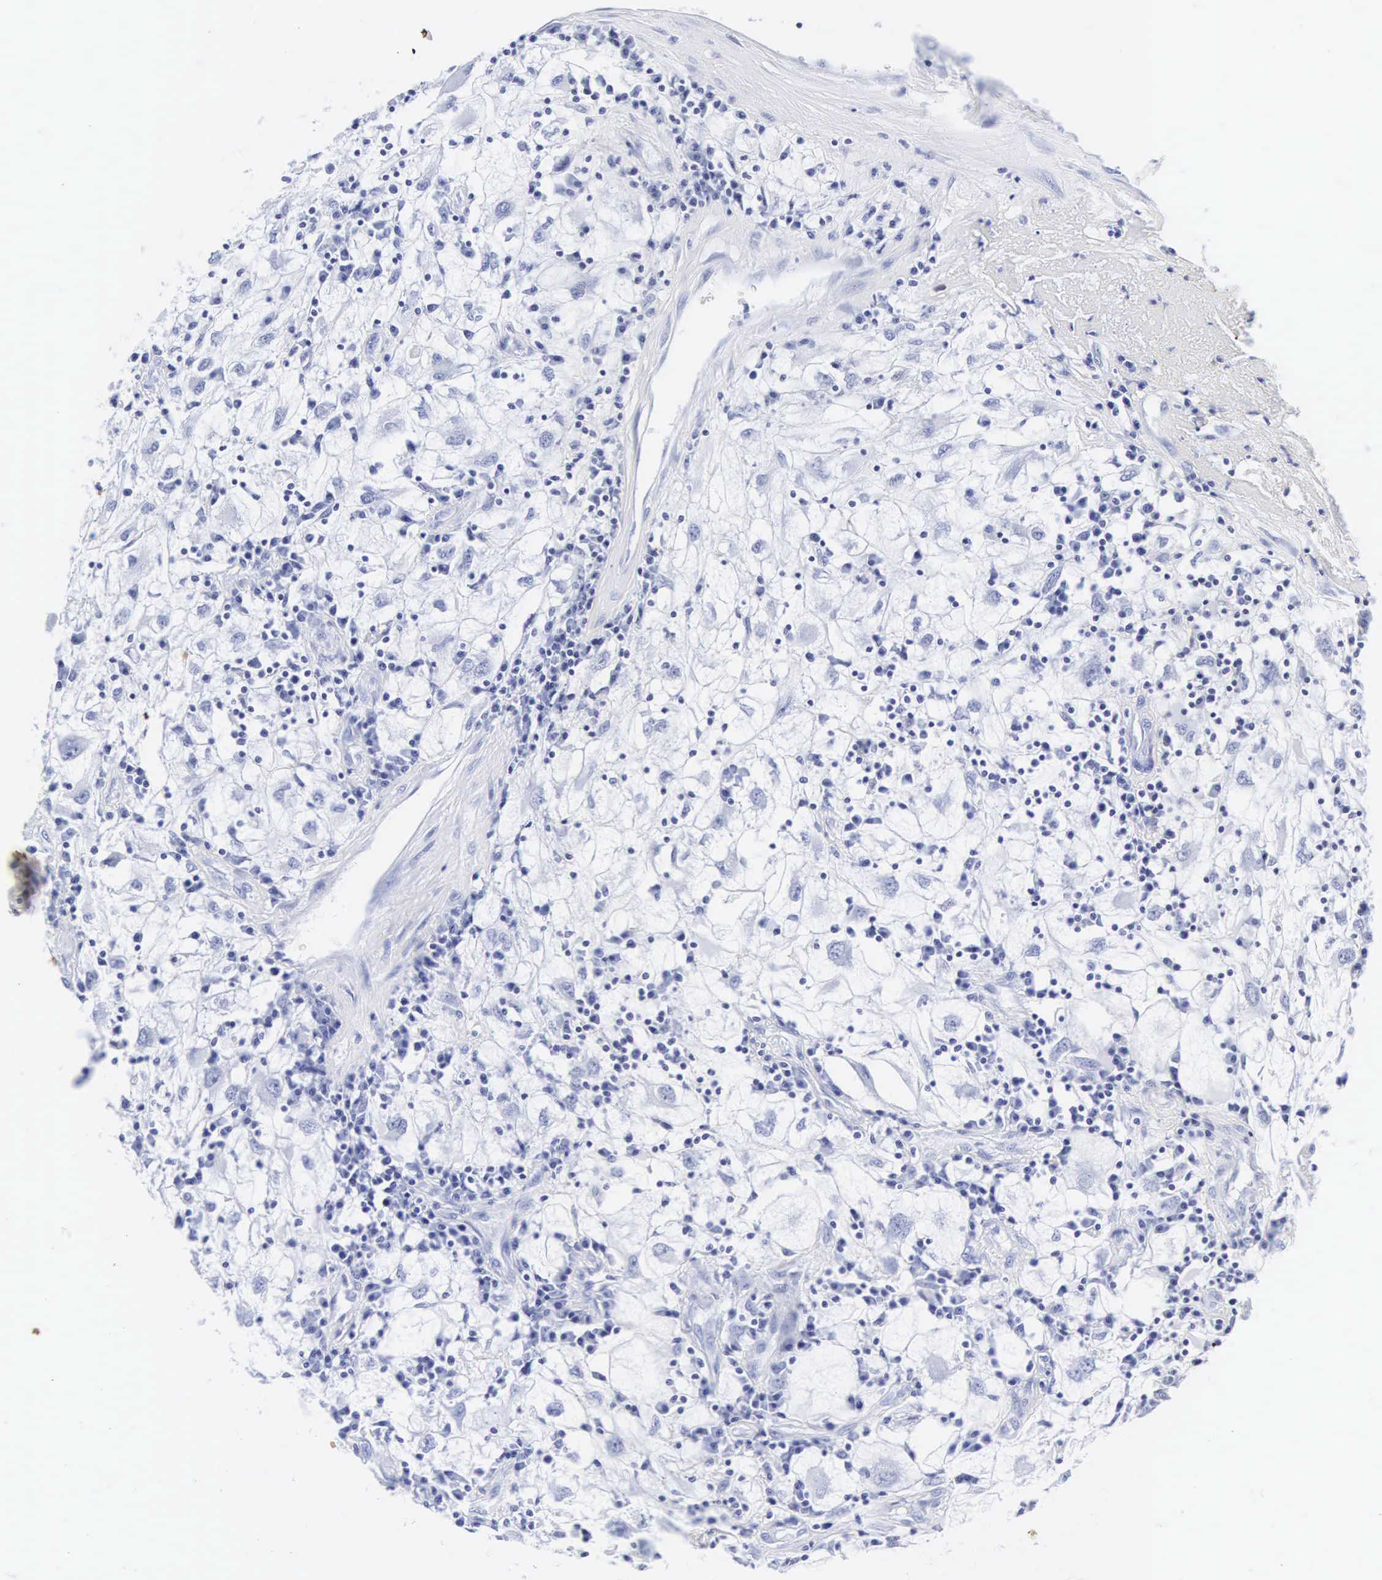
{"staining": {"intensity": "negative", "quantity": "none", "location": "none"}, "tissue": "renal cancer", "cell_type": "Tumor cells", "image_type": "cancer", "snomed": [{"axis": "morphology", "description": "Adenocarcinoma, NOS"}, {"axis": "topography", "description": "Kidney"}], "caption": "This image is of renal adenocarcinoma stained with immunohistochemistry (IHC) to label a protein in brown with the nuclei are counter-stained blue. There is no expression in tumor cells.", "gene": "INS", "patient": {"sex": "male", "age": 82}}